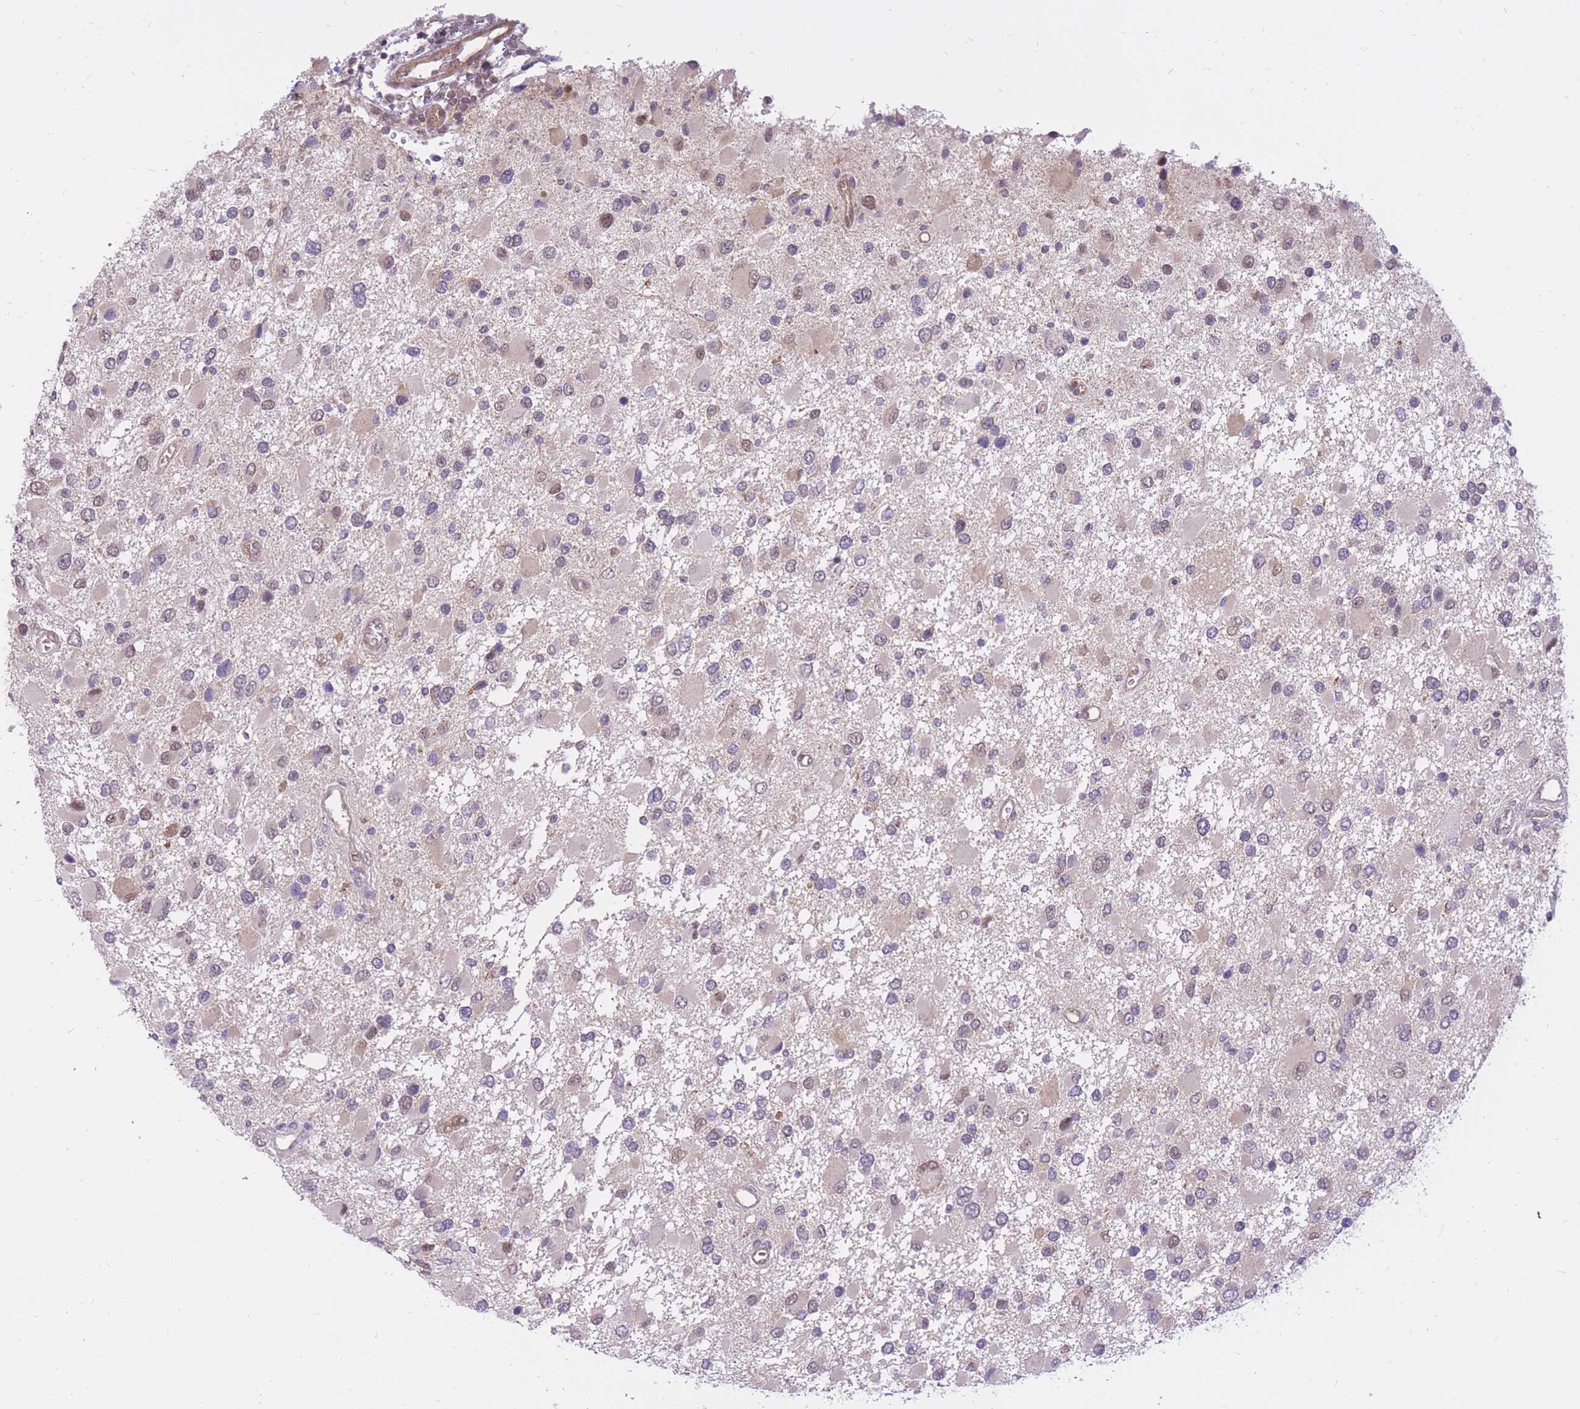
{"staining": {"intensity": "weak", "quantity": "<25%", "location": "nuclear"}, "tissue": "glioma", "cell_type": "Tumor cells", "image_type": "cancer", "snomed": [{"axis": "morphology", "description": "Glioma, malignant, High grade"}, {"axis": "topography", "description": "Brain"}], "caption": "Immunohistochemical staining of high-grade glioma (malignant) reveals no significant staining in tumor cells.", "gene": "MINDY2", "patient": {"sex": "male", "age": 53}}